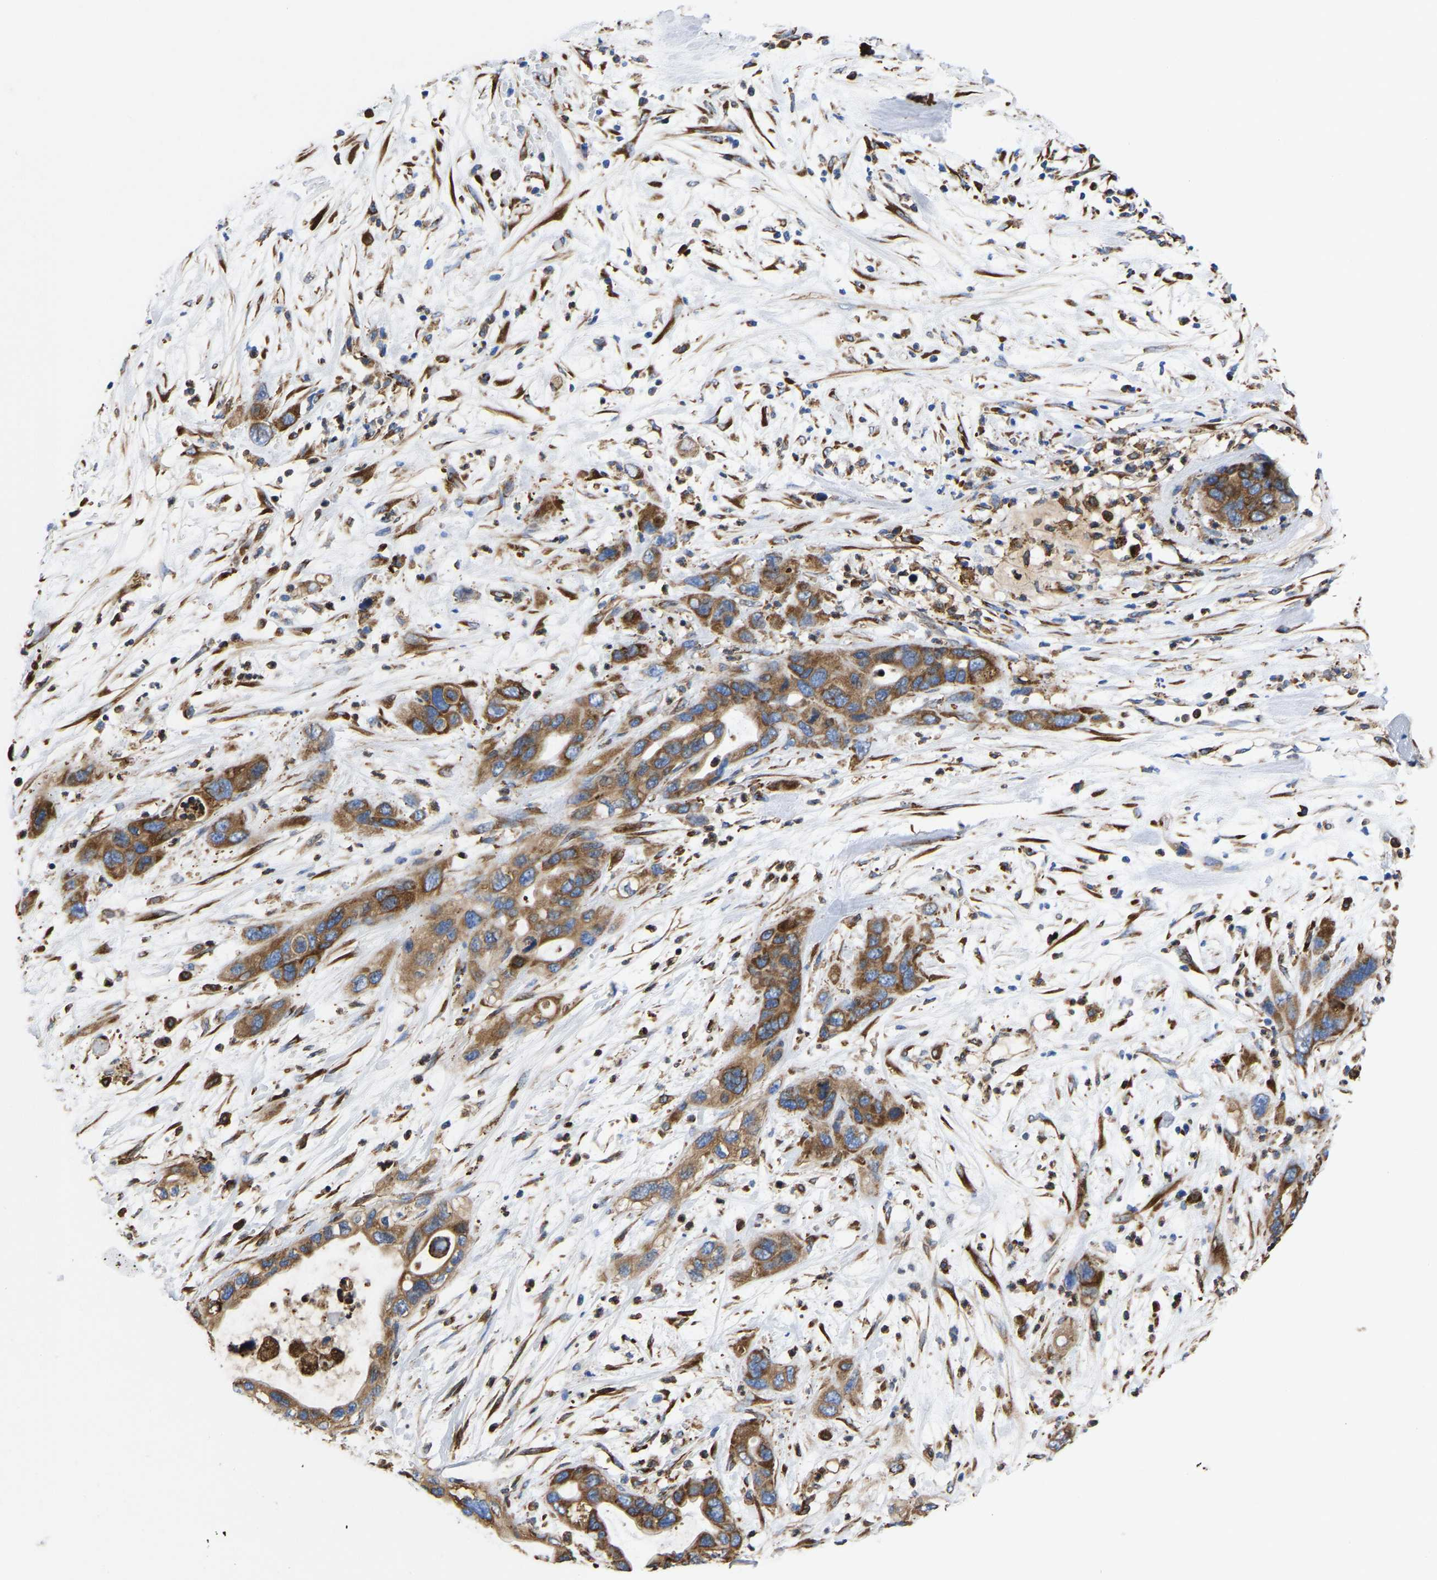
{"staining": {"intensity": "moderate", "quantity": ">75%", "location": "cytoplasmic/membranous"}, "tissue": "pancreatic cancer", "cell_type": "Tumor cells", "image_type": "cancer", "snomed": [{"axis": "morphology", "description": "Adenocarcinoma, NOS"}, {"axis": "topography", "description": "Pancreas"}], "caption": "DAB immunohistochemical staining of pancreatic cancer (adenocarcinoma) shows moderate cytoplasmic/membranous protein positivity in approximately >75% of tumor cells.", "gene": "P4HB", "patient": {"sex": "female", "age": 71}}